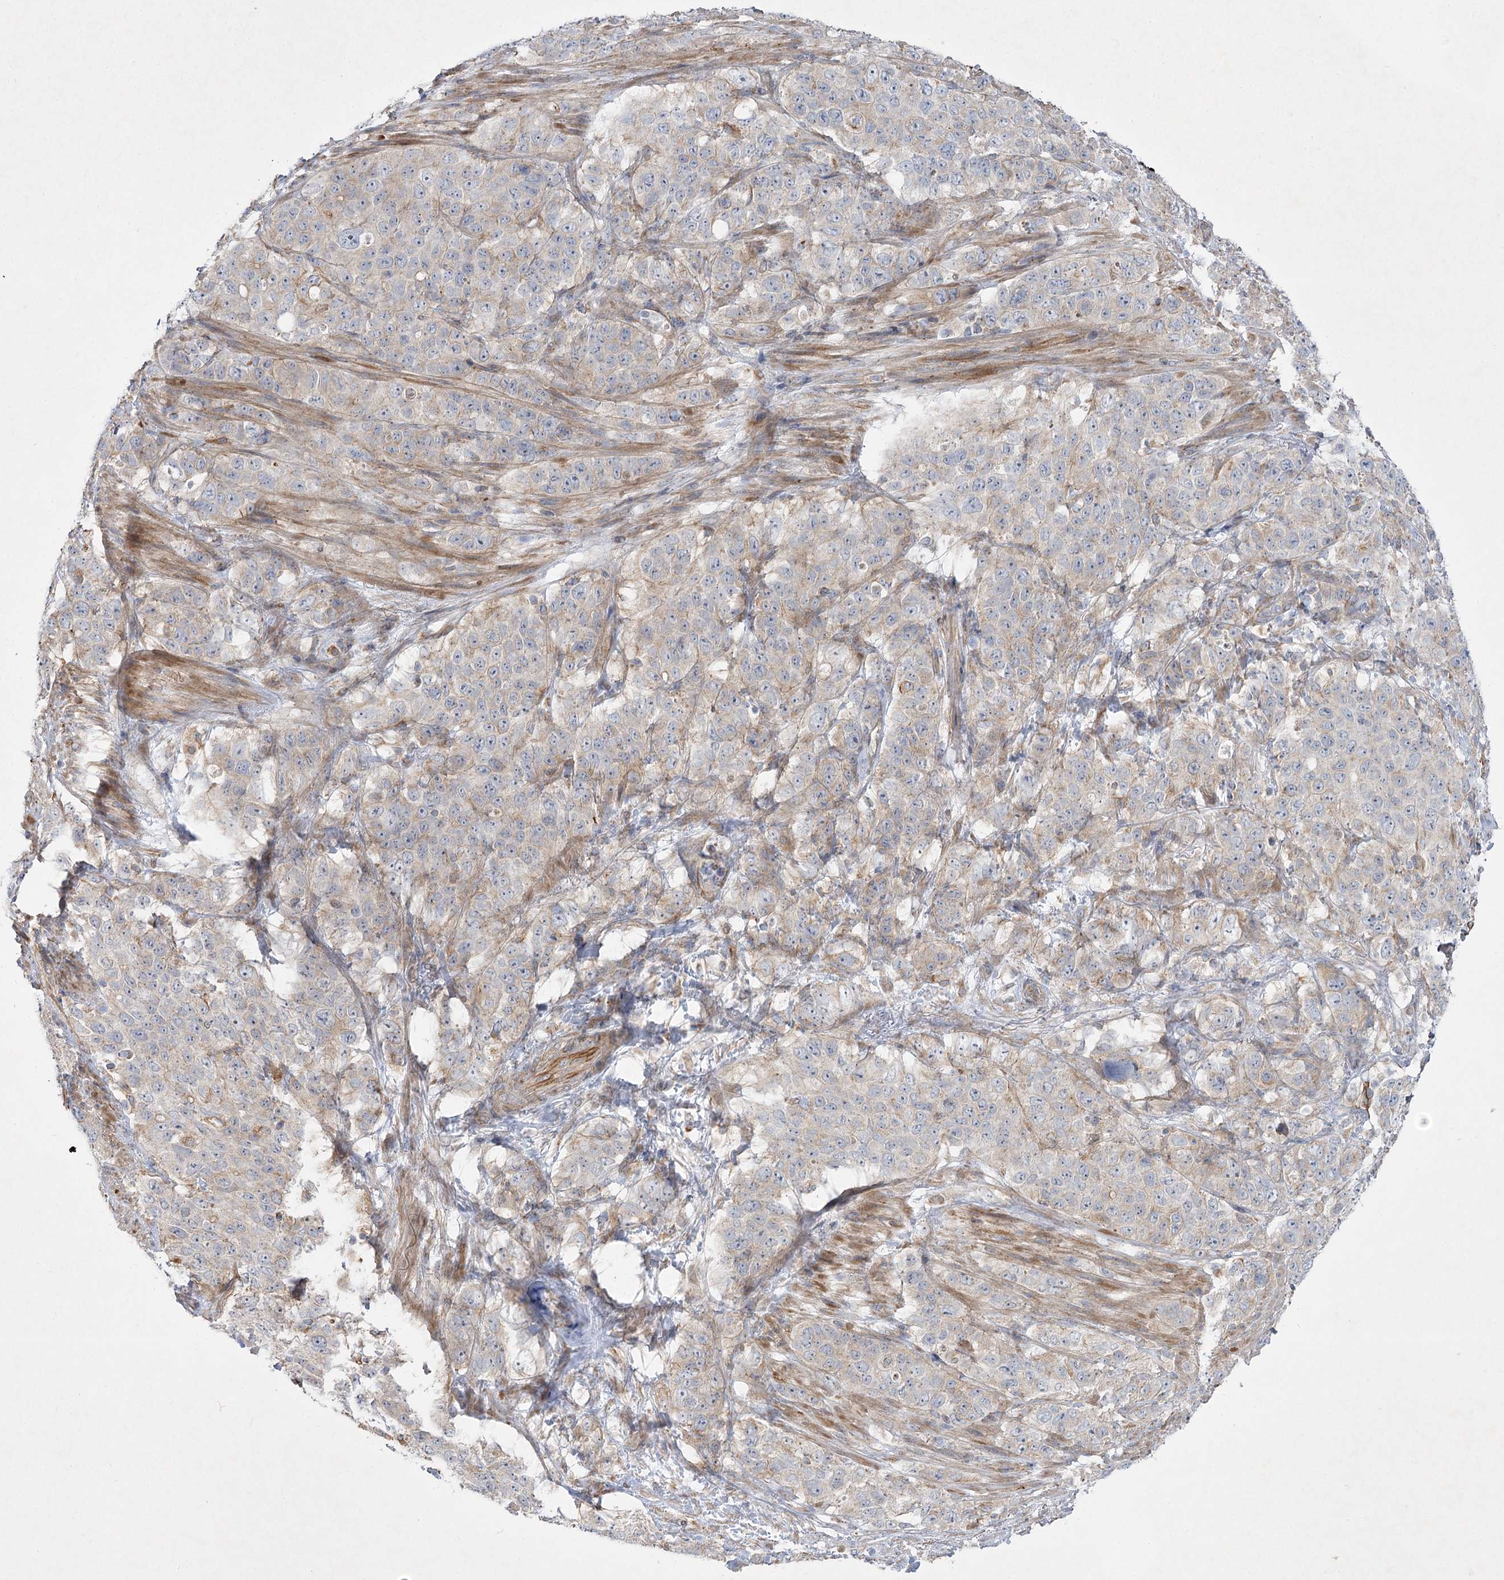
{"staining": {"intensity": "negative", "quantity": "none", "location": "none"}, "tissue": "stomach cancer", "cell_type": "Tumor cells", "image_type": "cancer", "snomed": [{"axis": "morphology", "description": "Adenocarcinoma, NOS"}, {"axis": "topography", "description": "Stomach"}], "caption": "IHC histopathology image of neoplastic tissue: stomach cancer (adenocarcinoma) stained with DAB displays no significant protein staining in tumor cells.", "gene": "KIAA0825", "patient": {"sex": "male", "age": 48}}